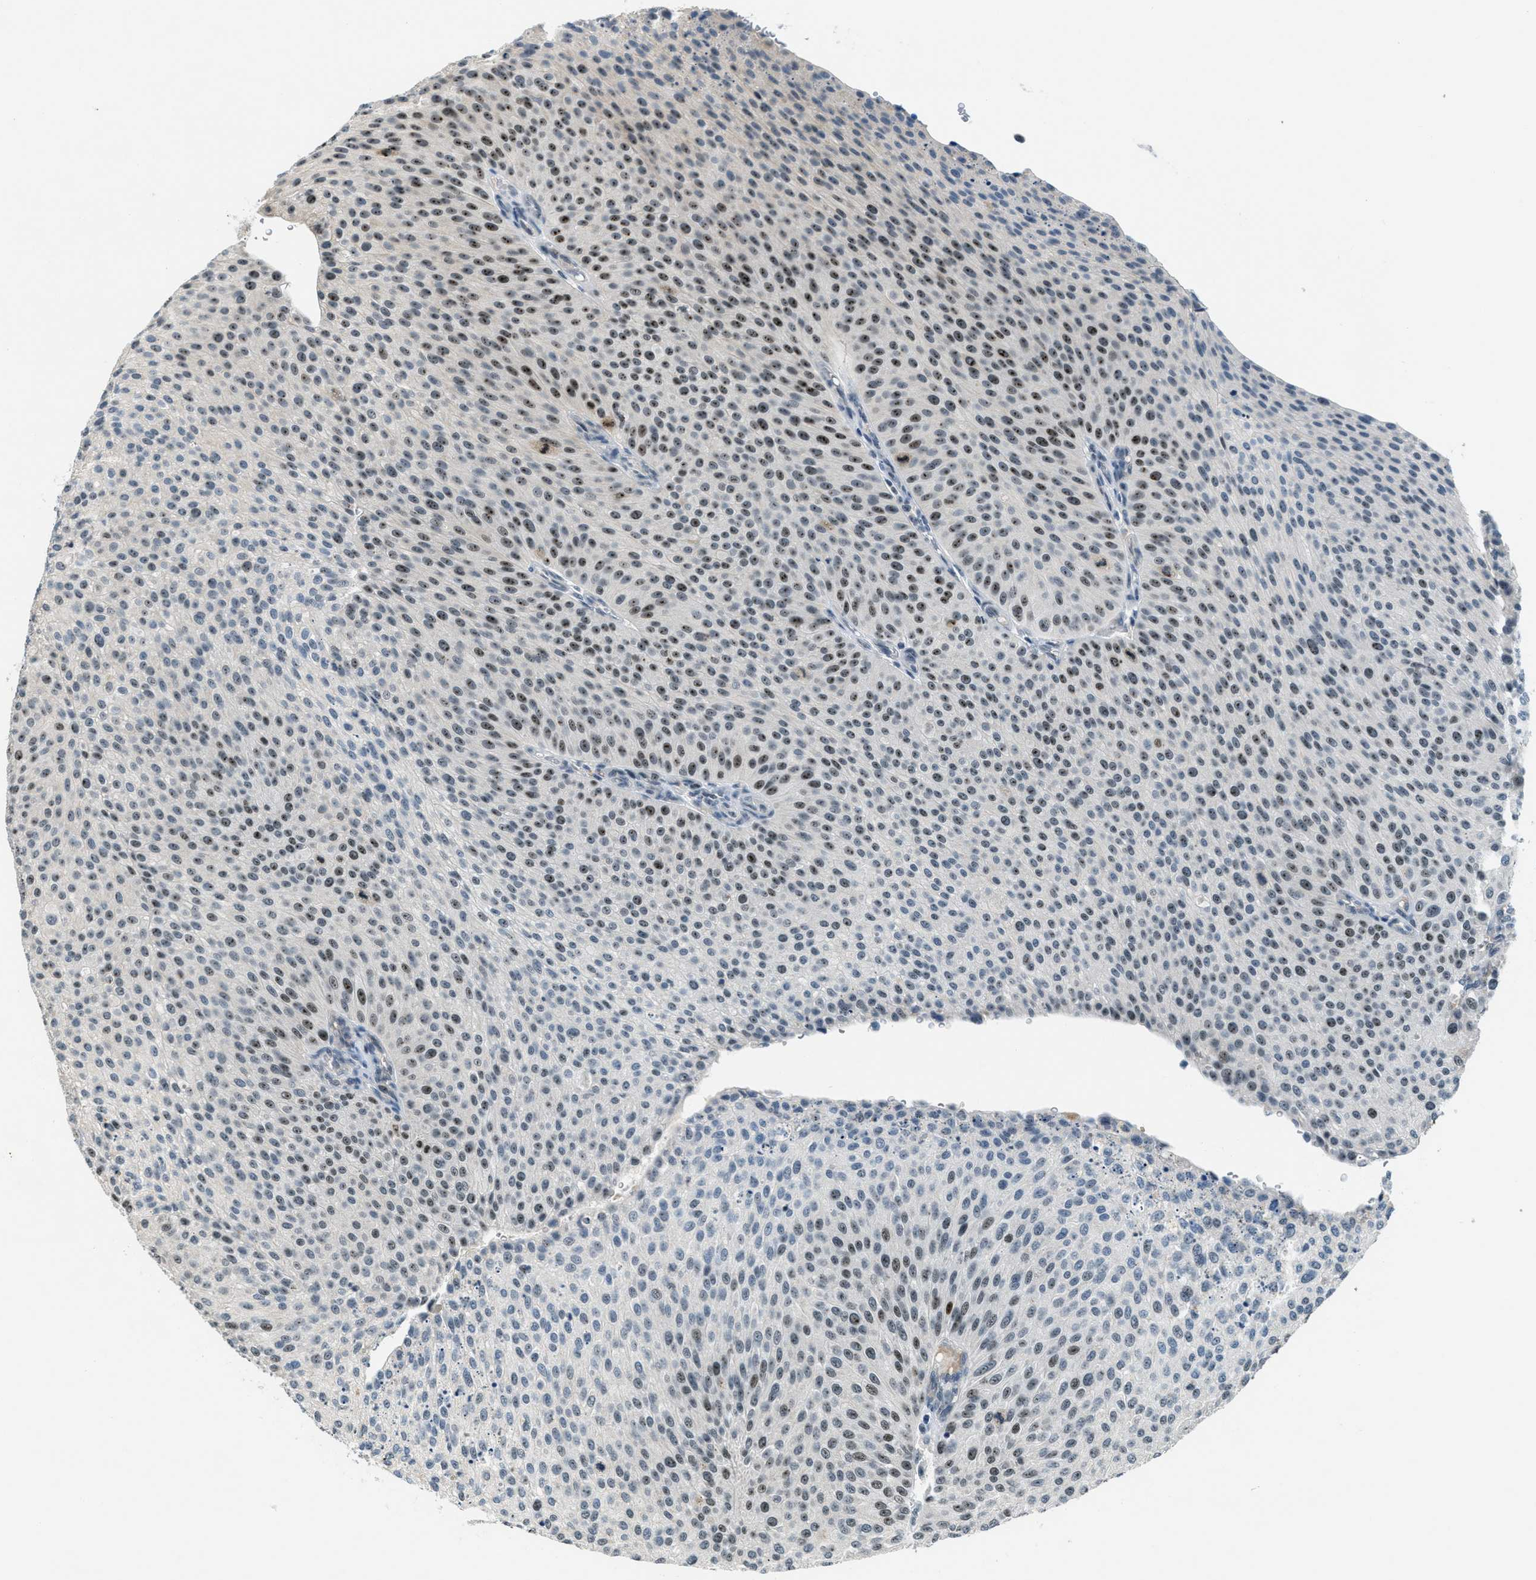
{"staining": {"intensity": "strong", "quantity": "25%-75%", "location": "nuclear"}, "tissue": "urothelial cancer", "cell_type": "Tumor cells", "image_type": "cancer", "snomed": [{"axis": "morphology", "description": "Urothelial carcinoma, Low grade"}, {"axis": "topography", "description": "Smooth muscle"}, {"axis": "topography", "description": "Urinary bladder"}], "caption": "An immunohistochemistry micrograph of neoplastic tissue is shown. Protein staining in brown shows strong nuclear positivity in urothelial cancer within tumor cells. The staining was performed using DAB (3,3'-diaminobenzidine), with brown indicating positive protein expression. Nuclei are stained blue with hematoxylin.", "gene": "DDX47", "patient": {"sex": "male", "age": 60}}